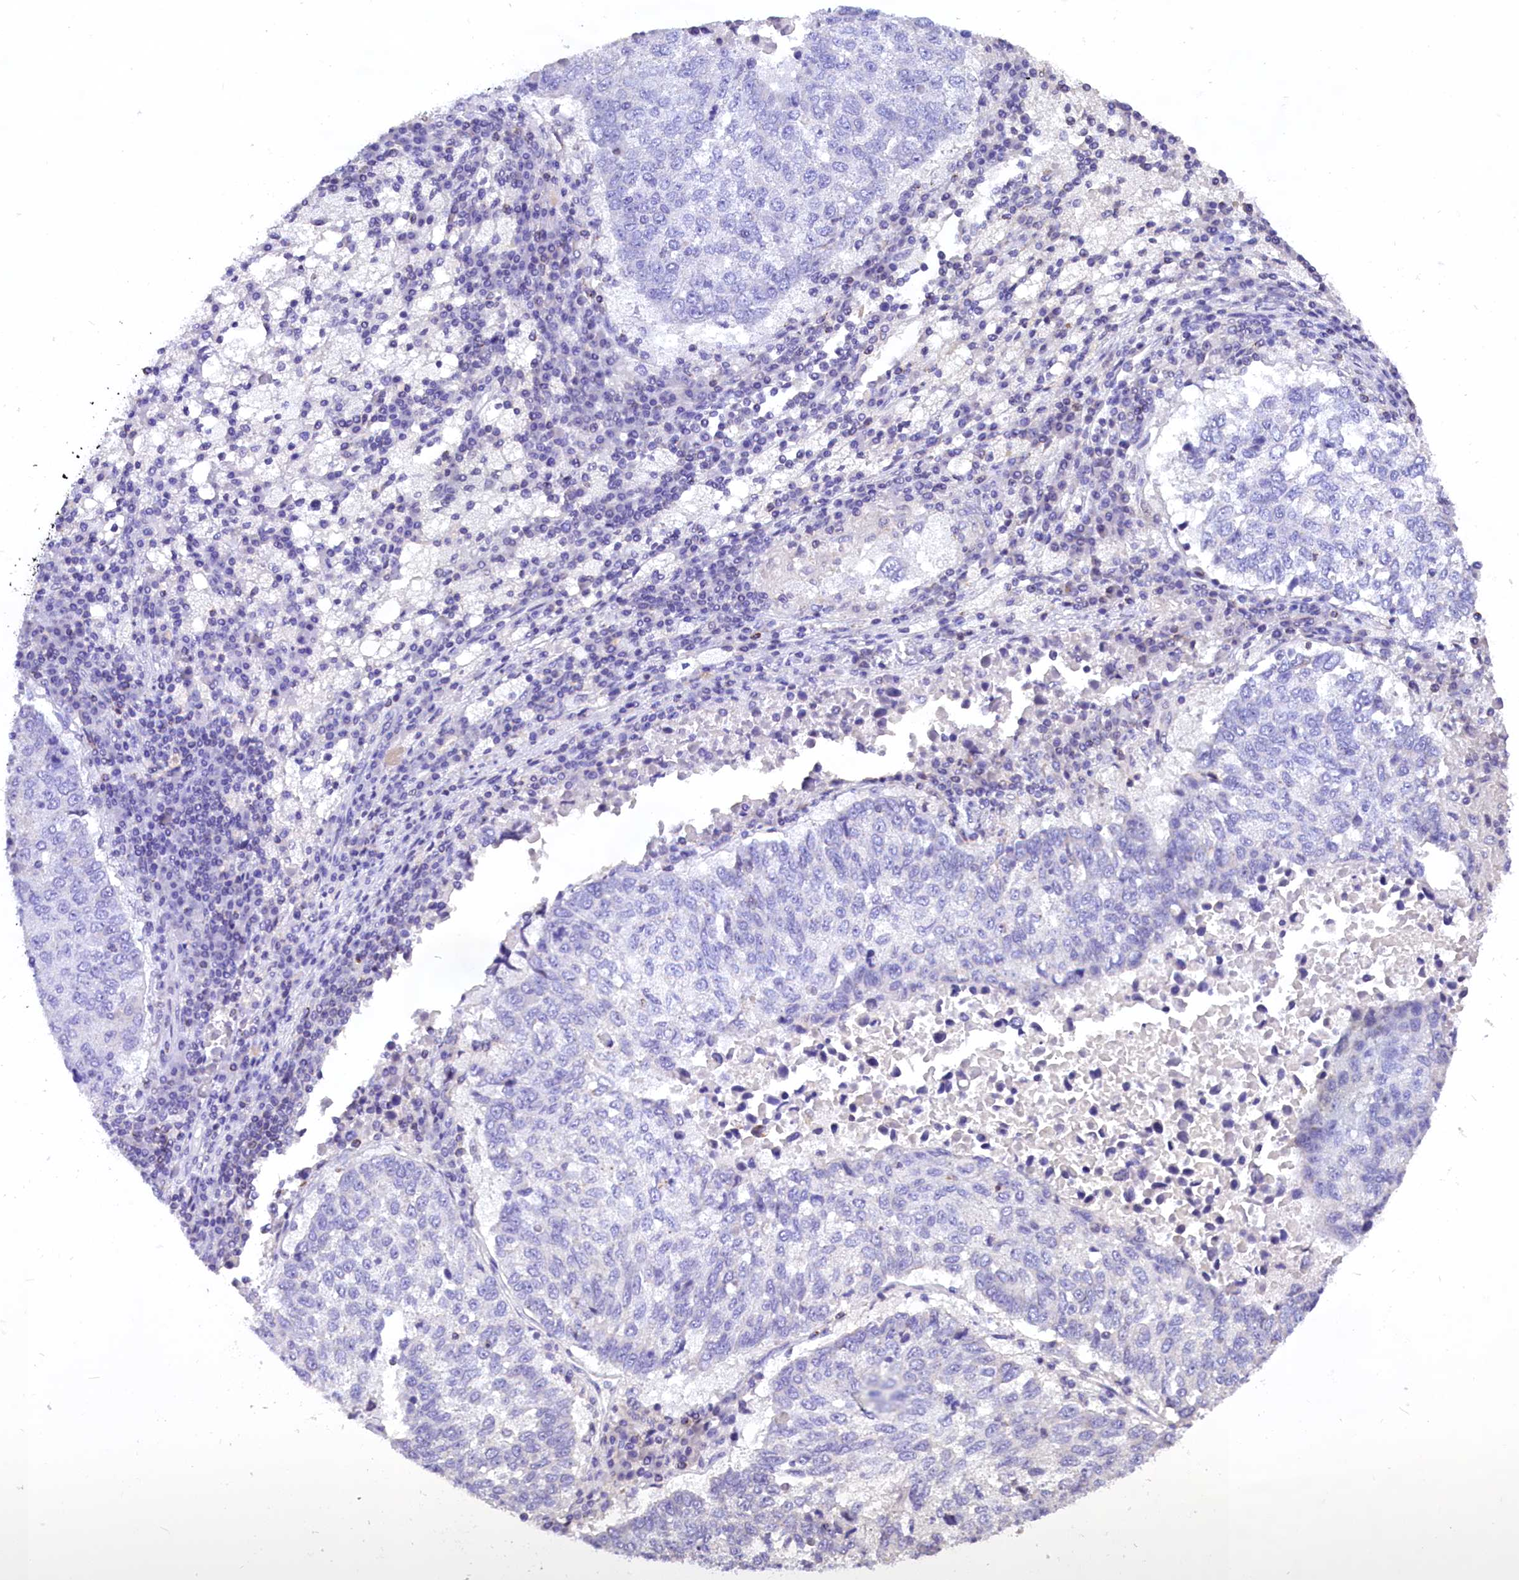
{"staining": {"intensity": "negative", "quantity": "none", "location": "none"}, "tissue": "lung cancer", "cell_type": "Tumor cells", "image_type": "cancer", "snomed": [{"axis": "morphology", "description": "Squamous cell carcinoma, NOS"}, {"axis": "topography", "description": "Lung"}], "caption": "This is a photomicrograph of immunohistochemistry (IHC) staining of lung squamous cell carcinoma, which shows no expression in tumor cells.", "gene": "ABAT", "patient": {"sex": "male", "age": 73}}